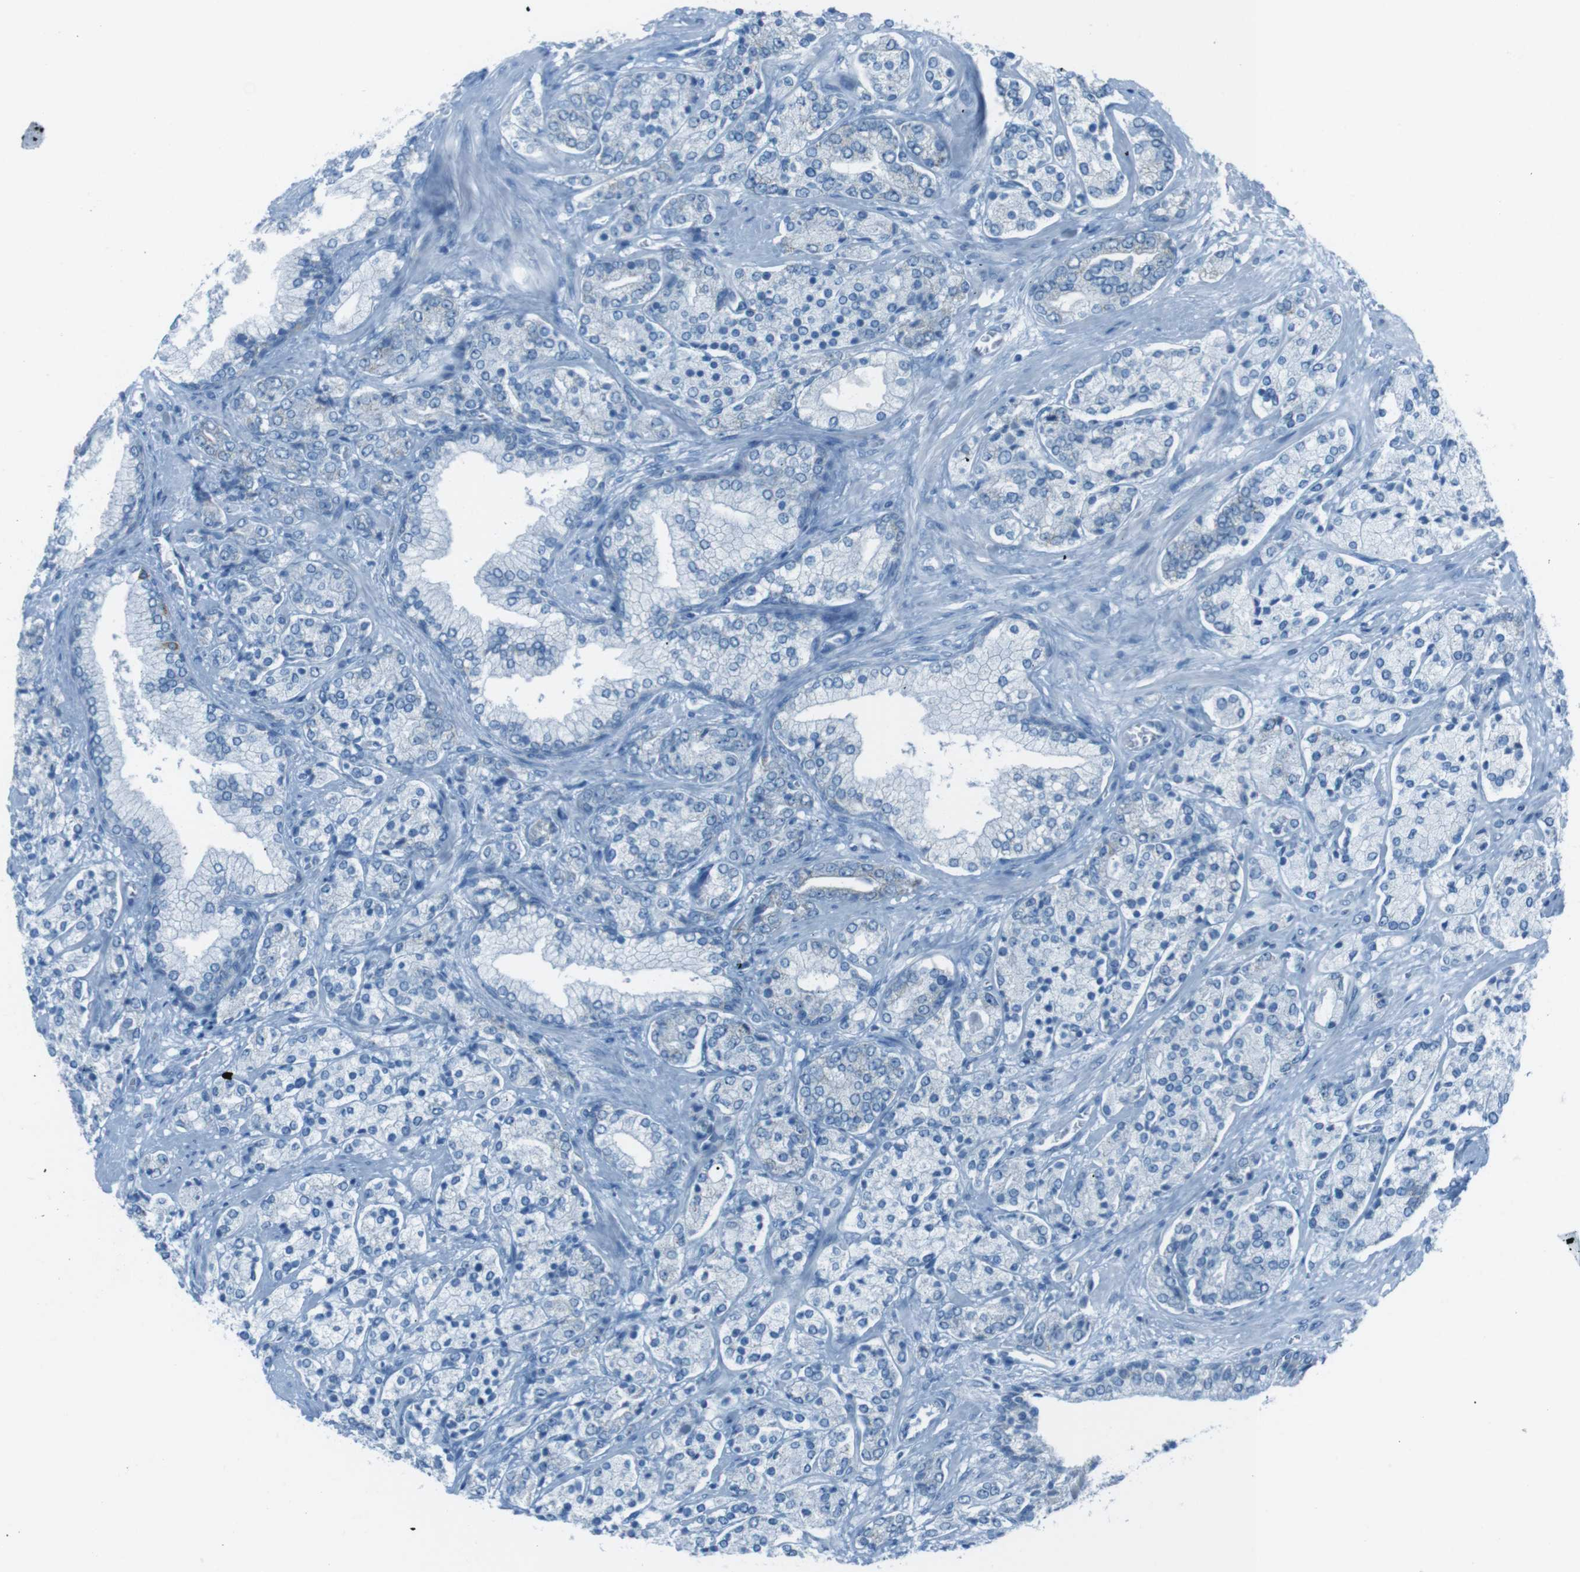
{"staining": {"intensity": "negative", "quantity": "none", "location": "none"}, "tissue": "prostate cancer", "cell_type": "Tumor cells", "image_type": "cancer", "snomed": [{"axis": "morphology", "description": "Adenocarcinoma, High grade"}, {"axis": "topography", "description": "Prostate"}], "caption": "Image shows no protein positivity in tumor cells of prostate cancer (adenocarcinoma (high-grade)) tissue. (DAB (3,3'-diaminobenzidine) immunohistochemistry with hematoxylin counter stain).", "gene": "DNAJA3", "patient": {"sex": "male", "age": 71}}